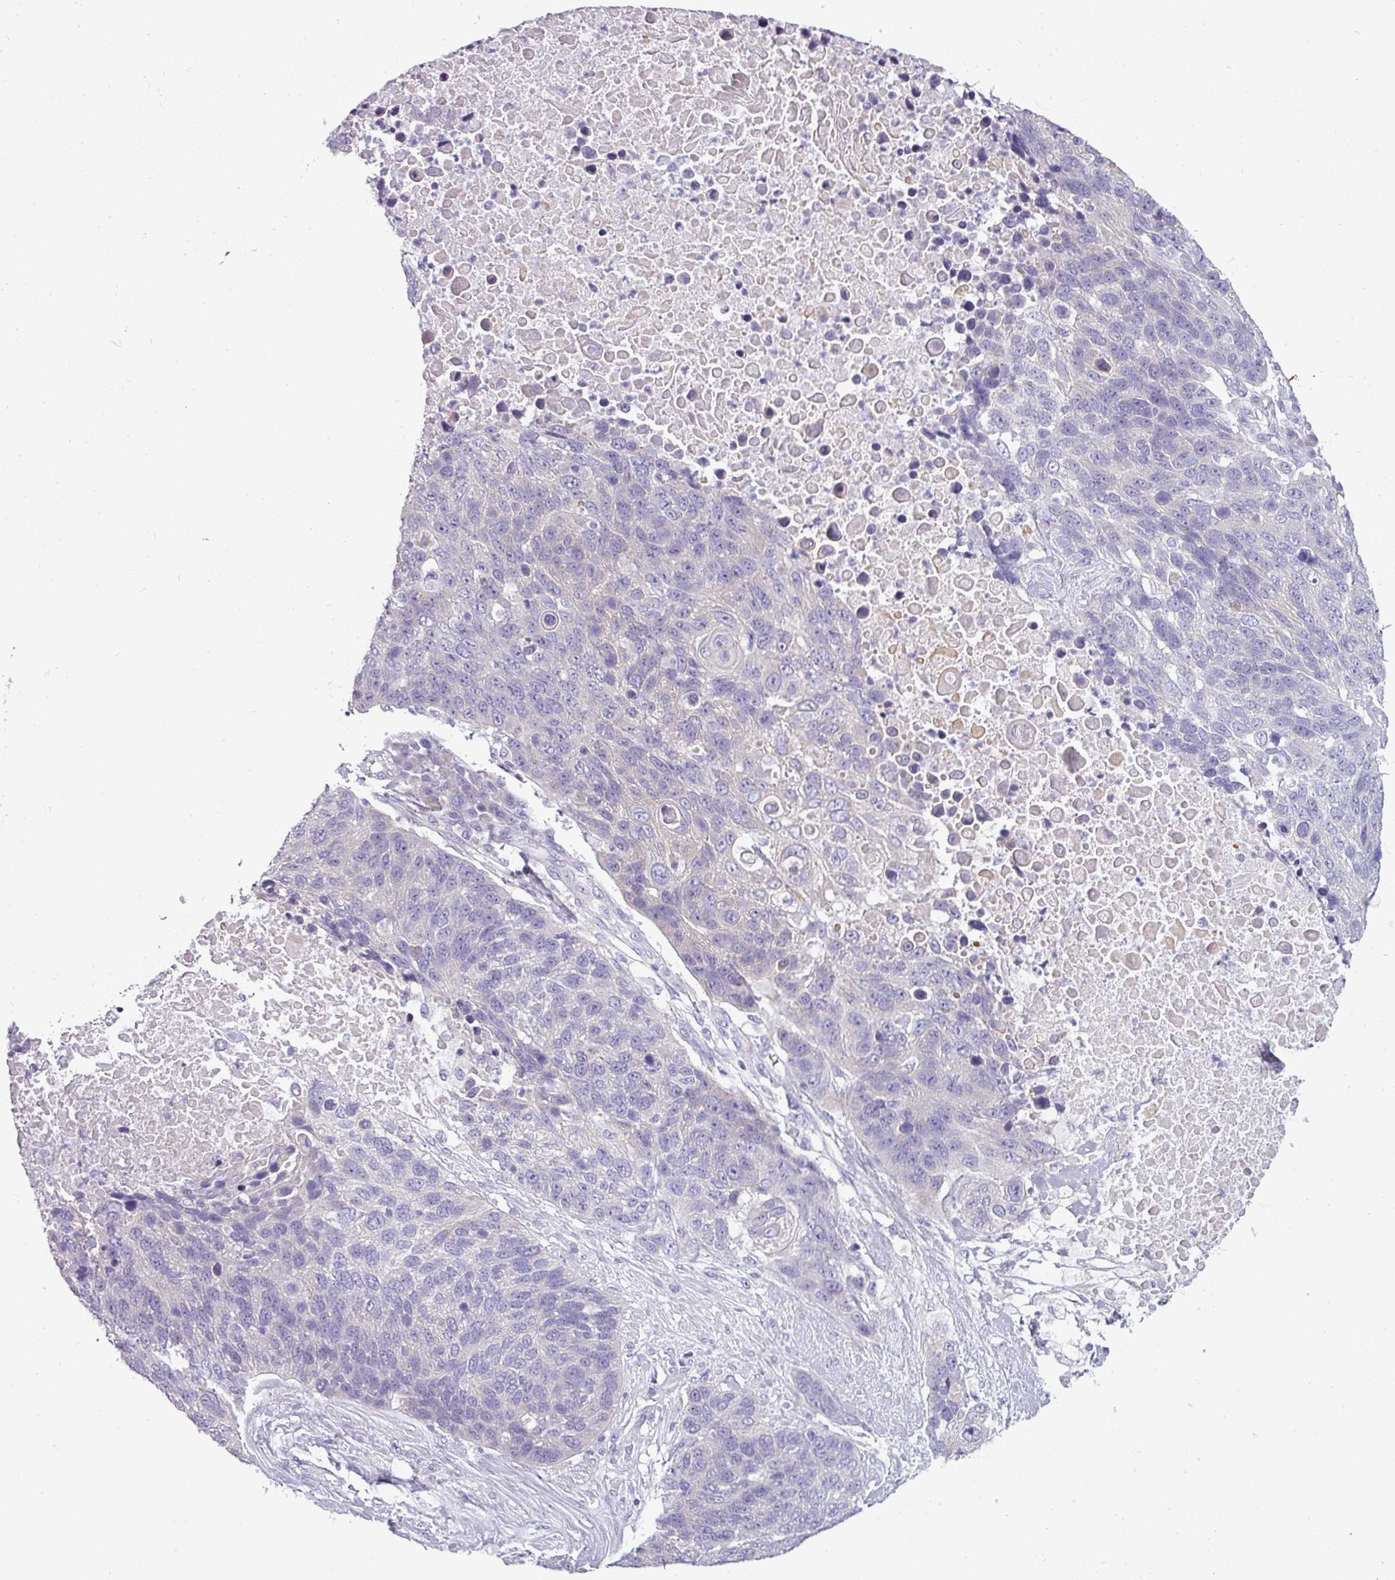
{"staining": {"intensity": "negative", "quantity": "none", "location": "none"}, "tissue": "lung cancer", "cell_type": "Tumor cells", "image_type": "cancer", "snomed": [{"axis": "morphology", "description": "Normal tissue, NOS"}, {"axis": "morphology", "description": "Squamous cell carcinoma, NOS"}, {"axis": "topography", "description": "Lymph node"}, {"axis": "topography", "description": "Lung"}], "caption": "The photomicrograph reveals no staining of tumor cells in squamous cell carcinoma (lung). The staining is performed using DAB brown chromogen with nuclei counter-stained in using hematoxylin.", "gene": "DNAAF9", "patient": {"sex": "male", "age": 66}}